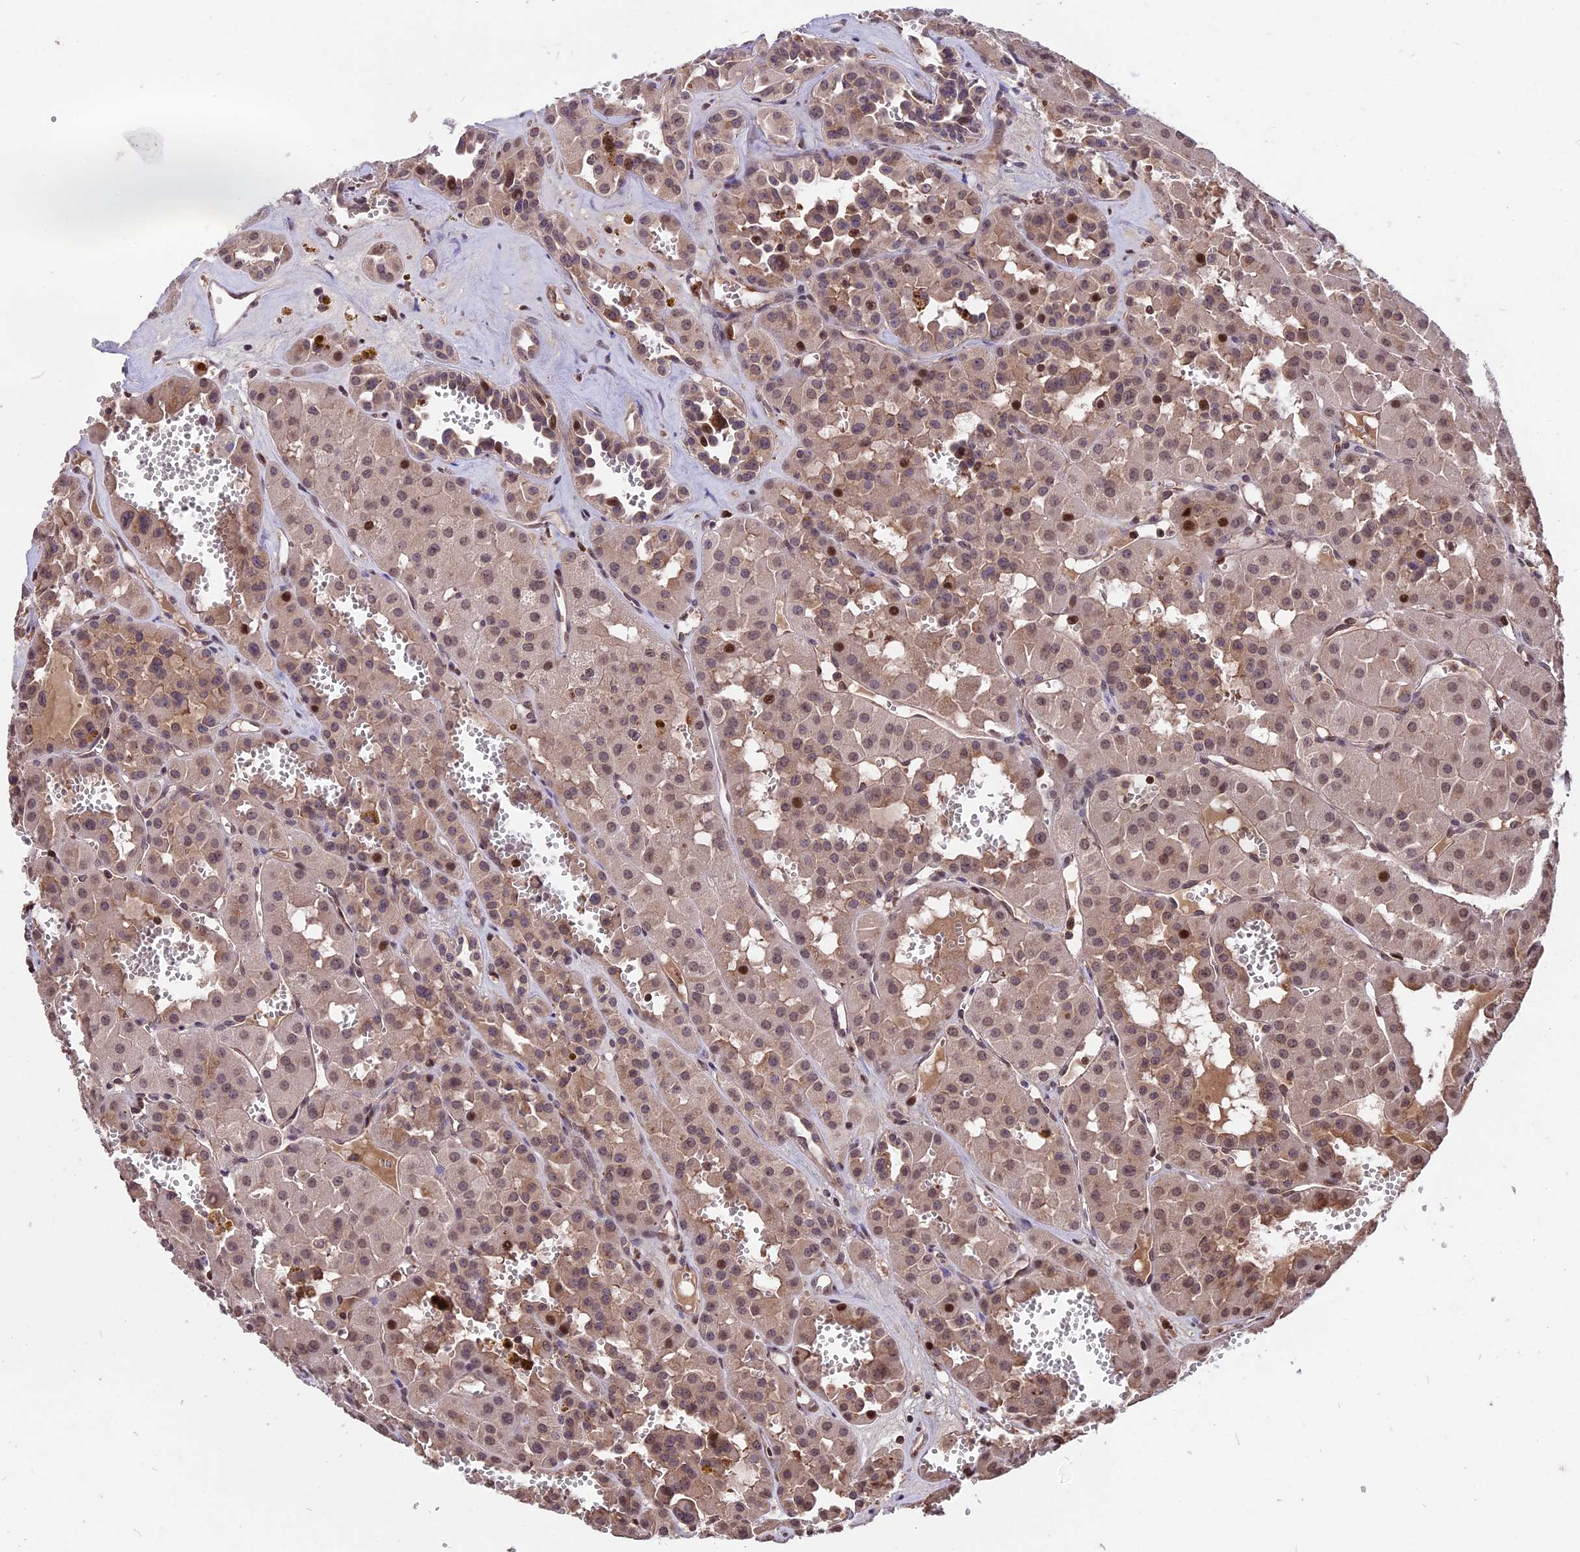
{"staining": {"intensity": "moderate", "quantity": ">75%", "location": "nuclear"}, "tissue": "renal cancer", "cell_type": "Tumor cells", "image_type": "cancer", "snomed": [{"axis": "morphology", "description": "Carcinoma, NOS"}, {"axis": "topography", "description": "Kidney"}], "caption": "High-power microscopy captured an immunohistochemistry (IHC) micrograph of renal cancer (carcinoma), revealing moderate nuclear staining in about >75% of tumor cells.", "gene": "ZNF598", "patient": {"sex": "female", "age": 75}}